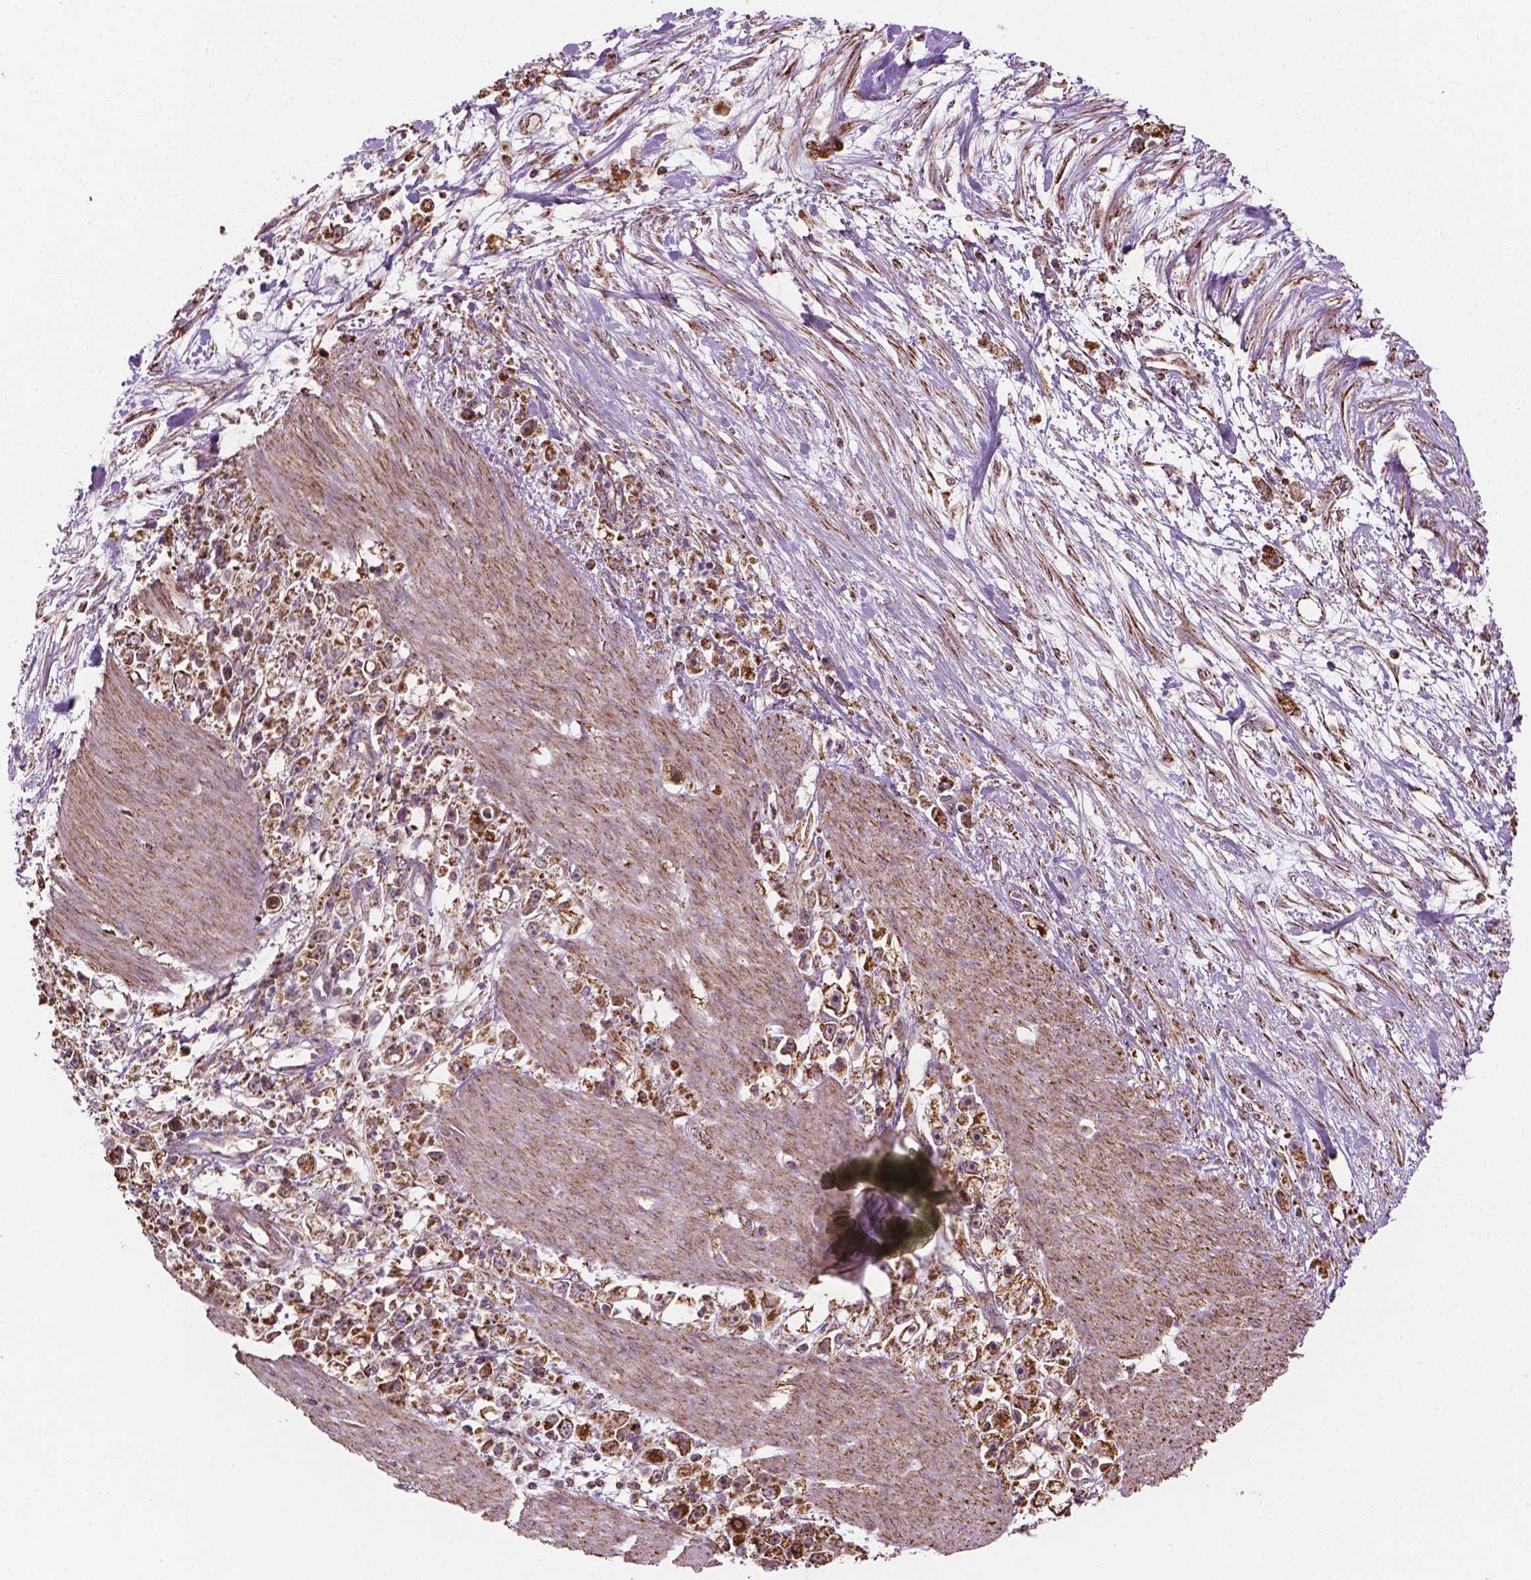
{"staining": {"intensity": "moderate", "quantity": ">75%", "location": "cytoplasmic/membranous"}, "tissue": "stomach cancer", "cell_type": "Tumor cells", "image_type": "cancer", "snomed": [{"axis": "morphology", "description": "Adenocarcinoma, NOS"}, {"axis": "topography", "description": "Stomach"}], "caption": "Stomach cancer (adenocarcinoma) stained for a protein (brown) exhibits moderate cytoplasmic/membranous positive positivity in approximately >75% of tumor cells.", "gene": "HS3ST3A1", "patient": {"sex": "female", "age": 59}}